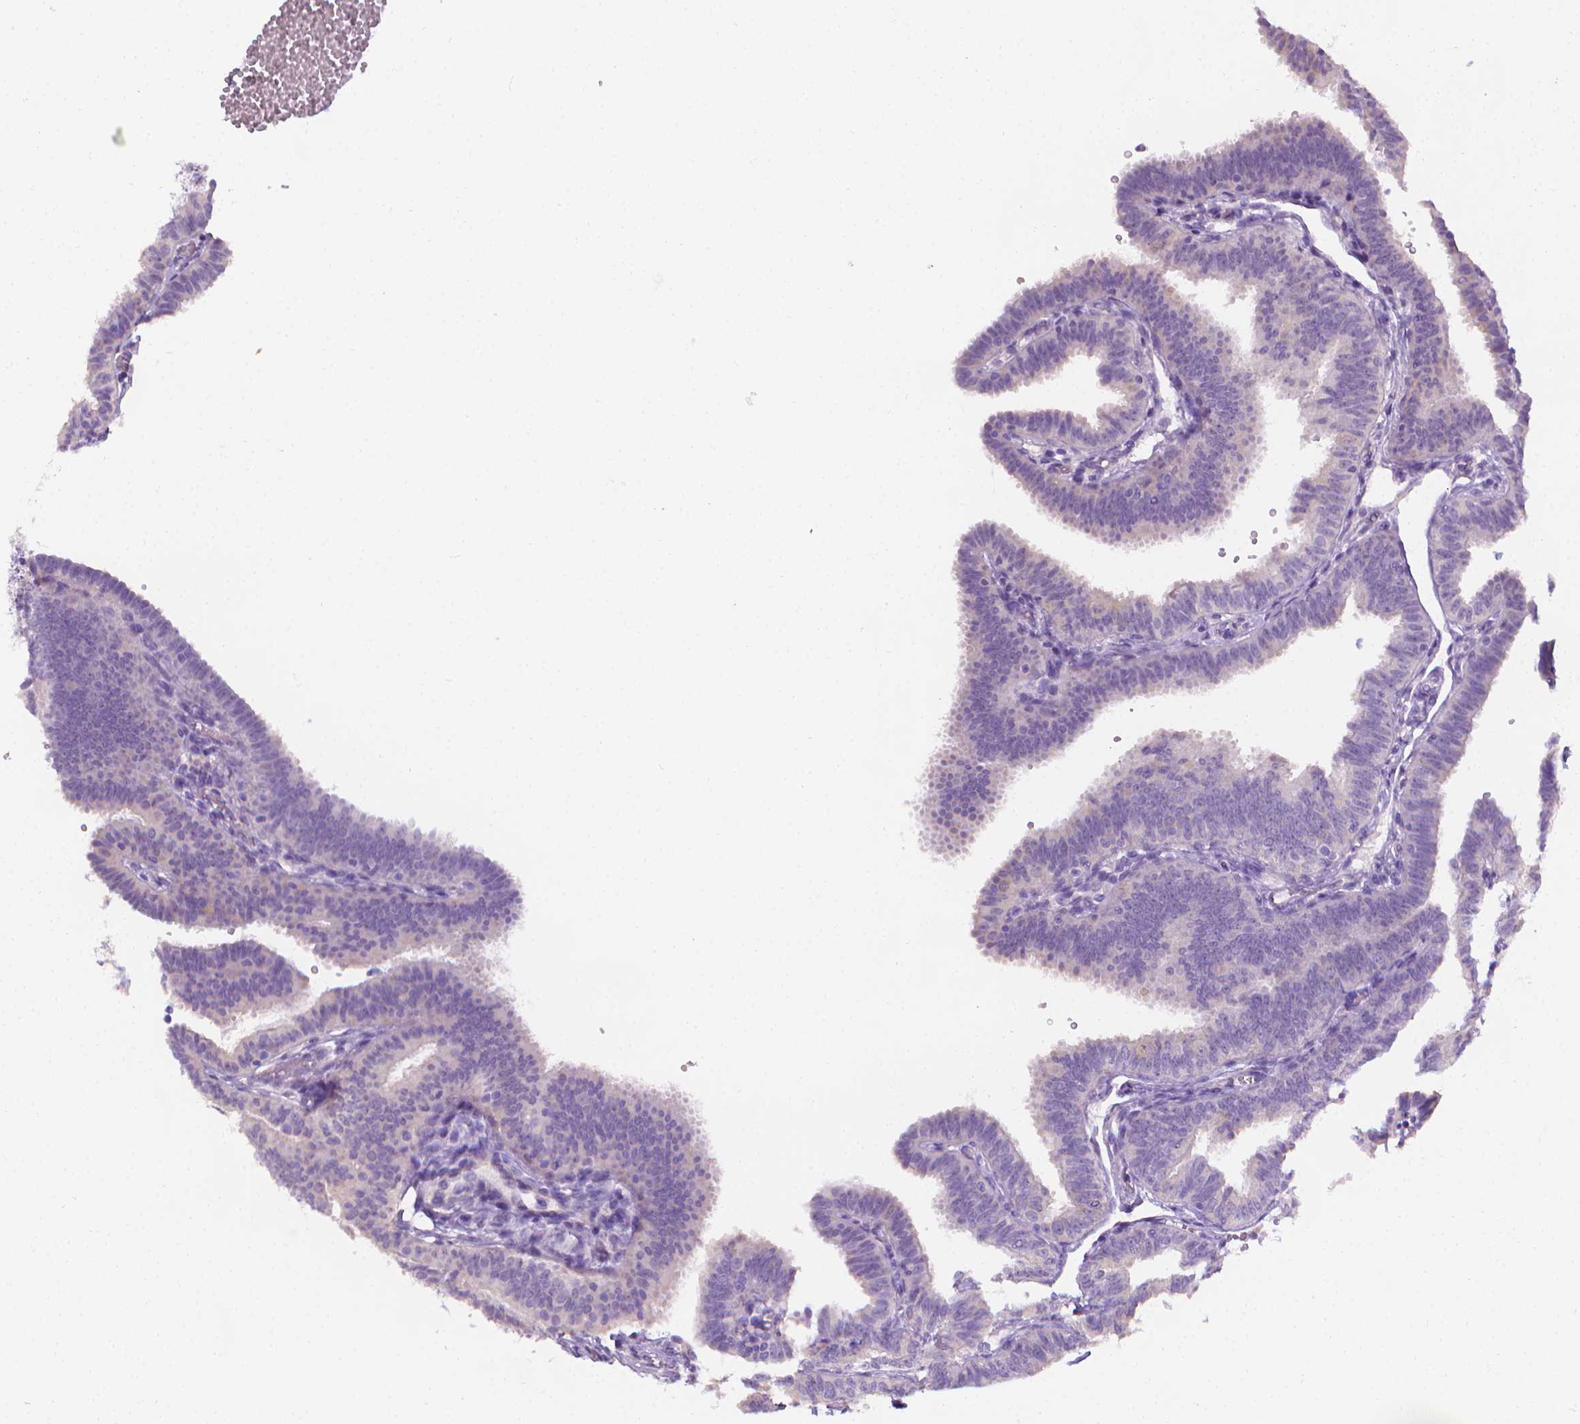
{"staining": {"intensity": "negative", "quantity": "none", "location": "none"}, "tissue": "fallopian tube", "cell_type": "Glandular cells", "image_type": "normal", "snomed": [{"axis": "morphology", "description": "Normal tissue, NOS"}, {"axis": "topography", "description": "Fallopian tube"}], "caption": "This image is of unremarkable fallopian tube stained with IHC to label a protein in brown with the nuclei are counter-stained blue. There is no expression in glandular cells. (DAB (3,3'-diaminobenzidine) immunohistochemistry, high magnification).", "gene": "FASN", "patient": {"sex": "female", "age": 25}}